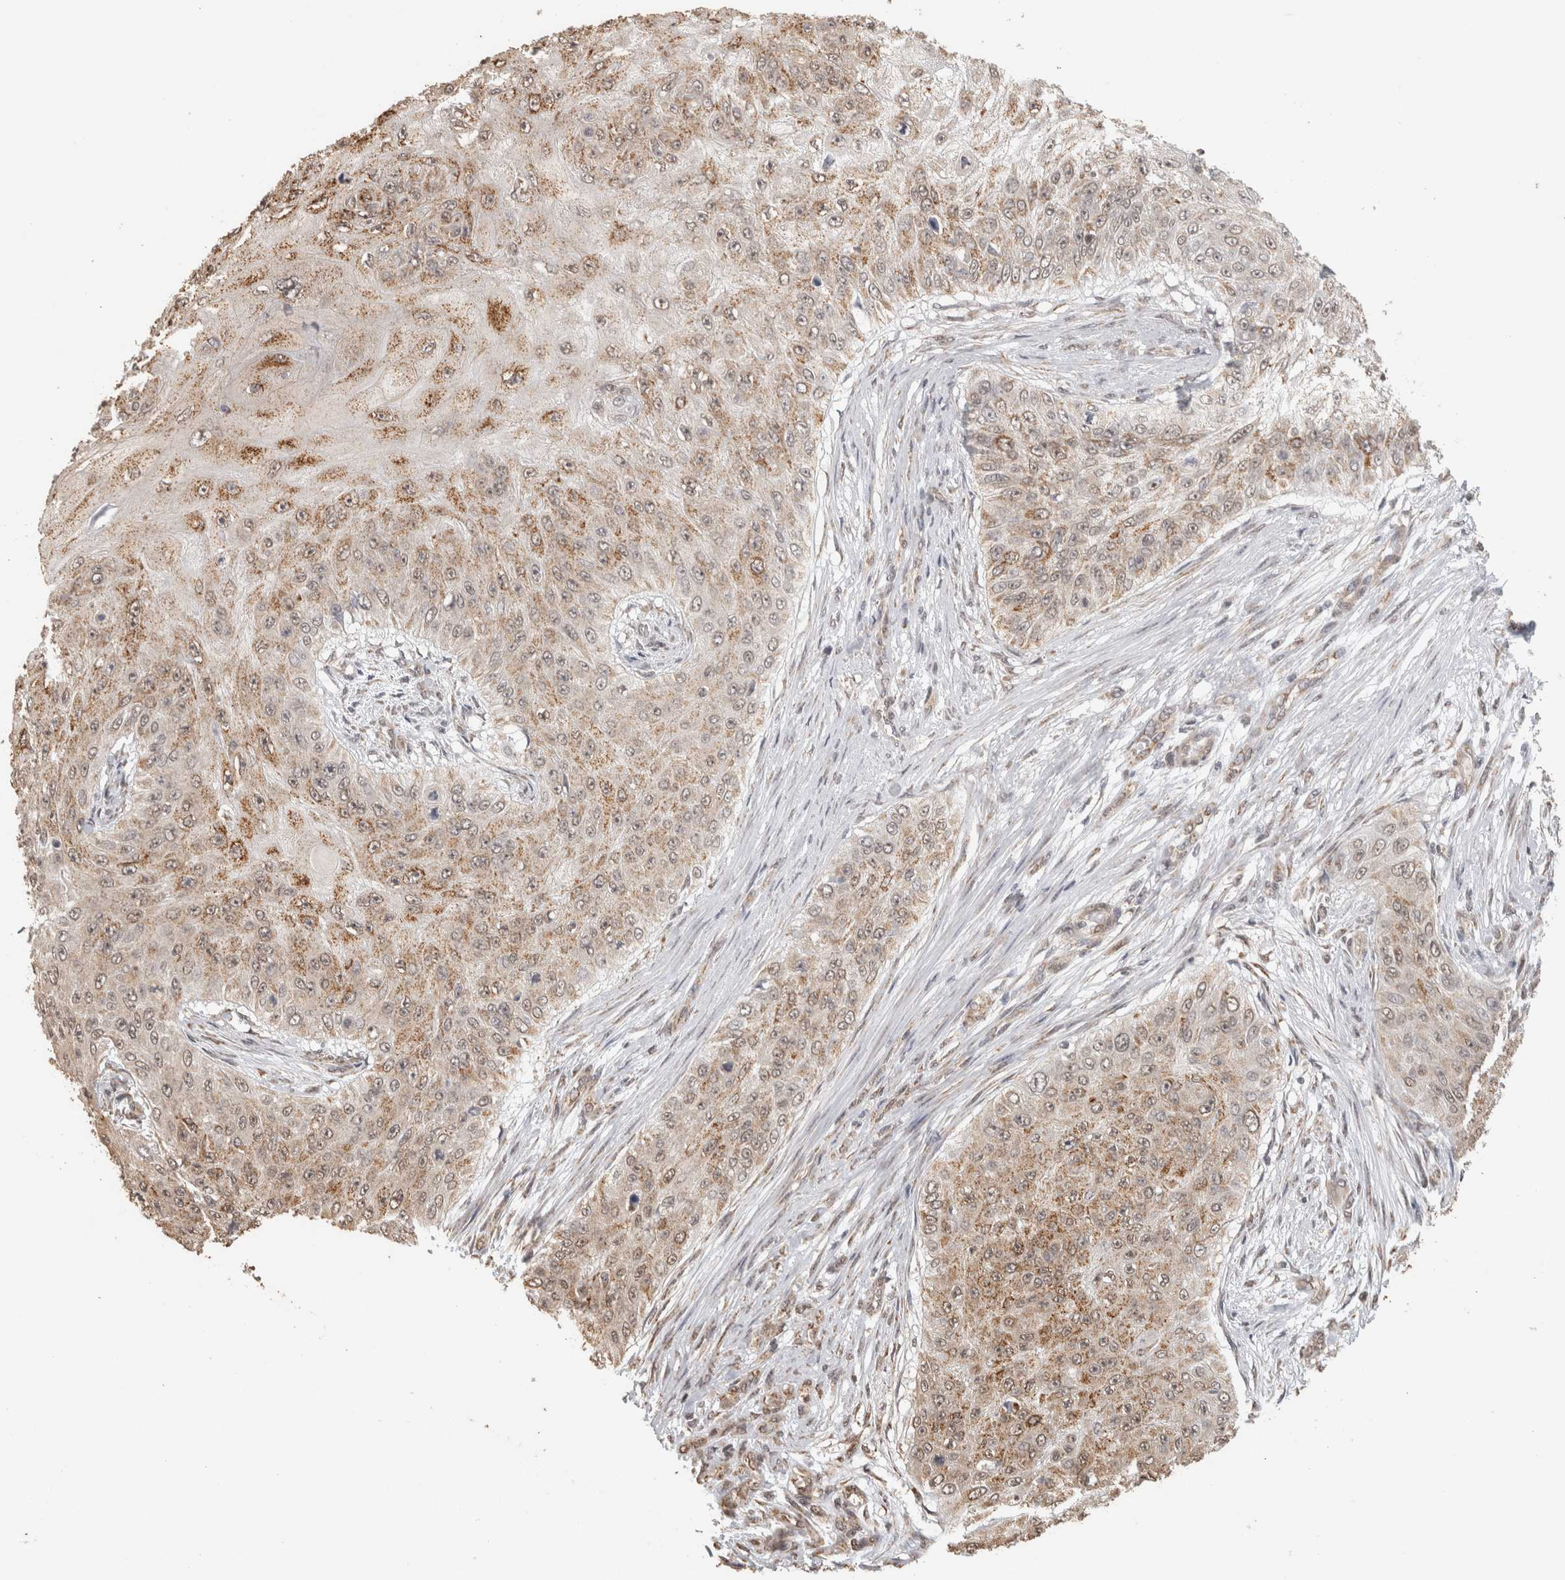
{"staining": {"intensity": "moderate", "quantity": ">75%", "location": "cytoplasmic/membranous"}, "tissue": "skin cancer", "cell_type": "Tumor cells", "image_type": "cancer", "snomed": [{"axis": "morphology", "description": "Squamous cell carcinoma, NOS"}, {"axis": "topography", "description": "Skin"}], "caption": "Immunohistochemical staining of skin squamous cell carcinoma demonstrates medium levels of moderate cytoplasmic/membranous protein positivity in approximately >75% of tumor cells.", "gene": "BNIP3L", "patient": {"sex": "female", "age": 80}}